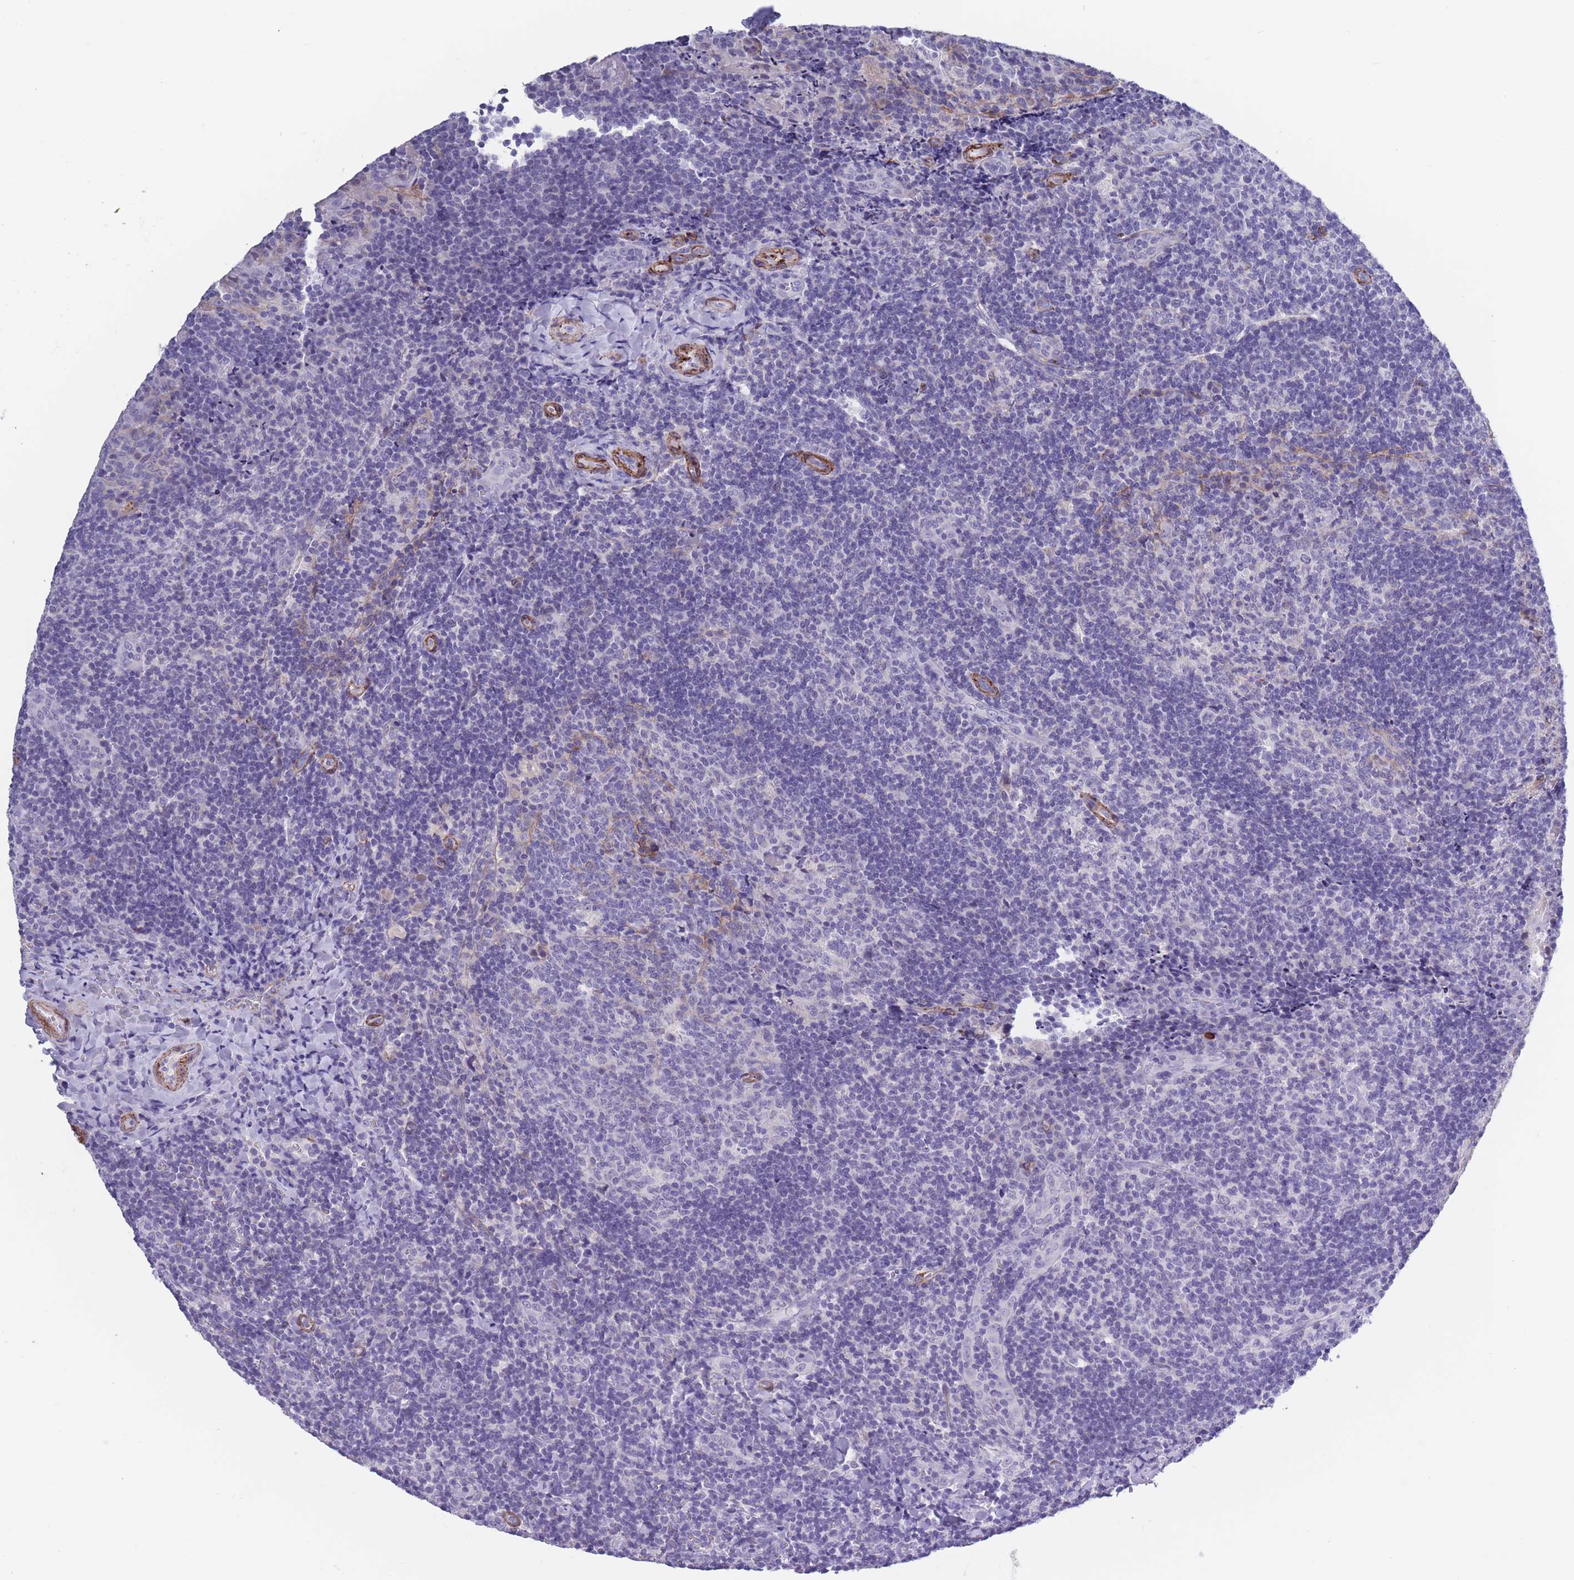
{"staining": {"intensity": "negative", "quantity": "none", "location": "none"}, "tissue": "tonsil", "cell_type": "Germinal center cells", "image_type": "normal", "snomed": [{"axis": "morphology", "description": "Normal tissue, NOS"}, {"axis": "topography", "description": "Tonsil"}], "caption": "Immunohistochemistry photomicrograph of benign tonsil: tonsil stained with DAB (3,3'-diaminobenzidine) shows no significant protein expression in germinal center cells.", "gene": "DPYD", "patient": {"sex": "male", "age": 17}}